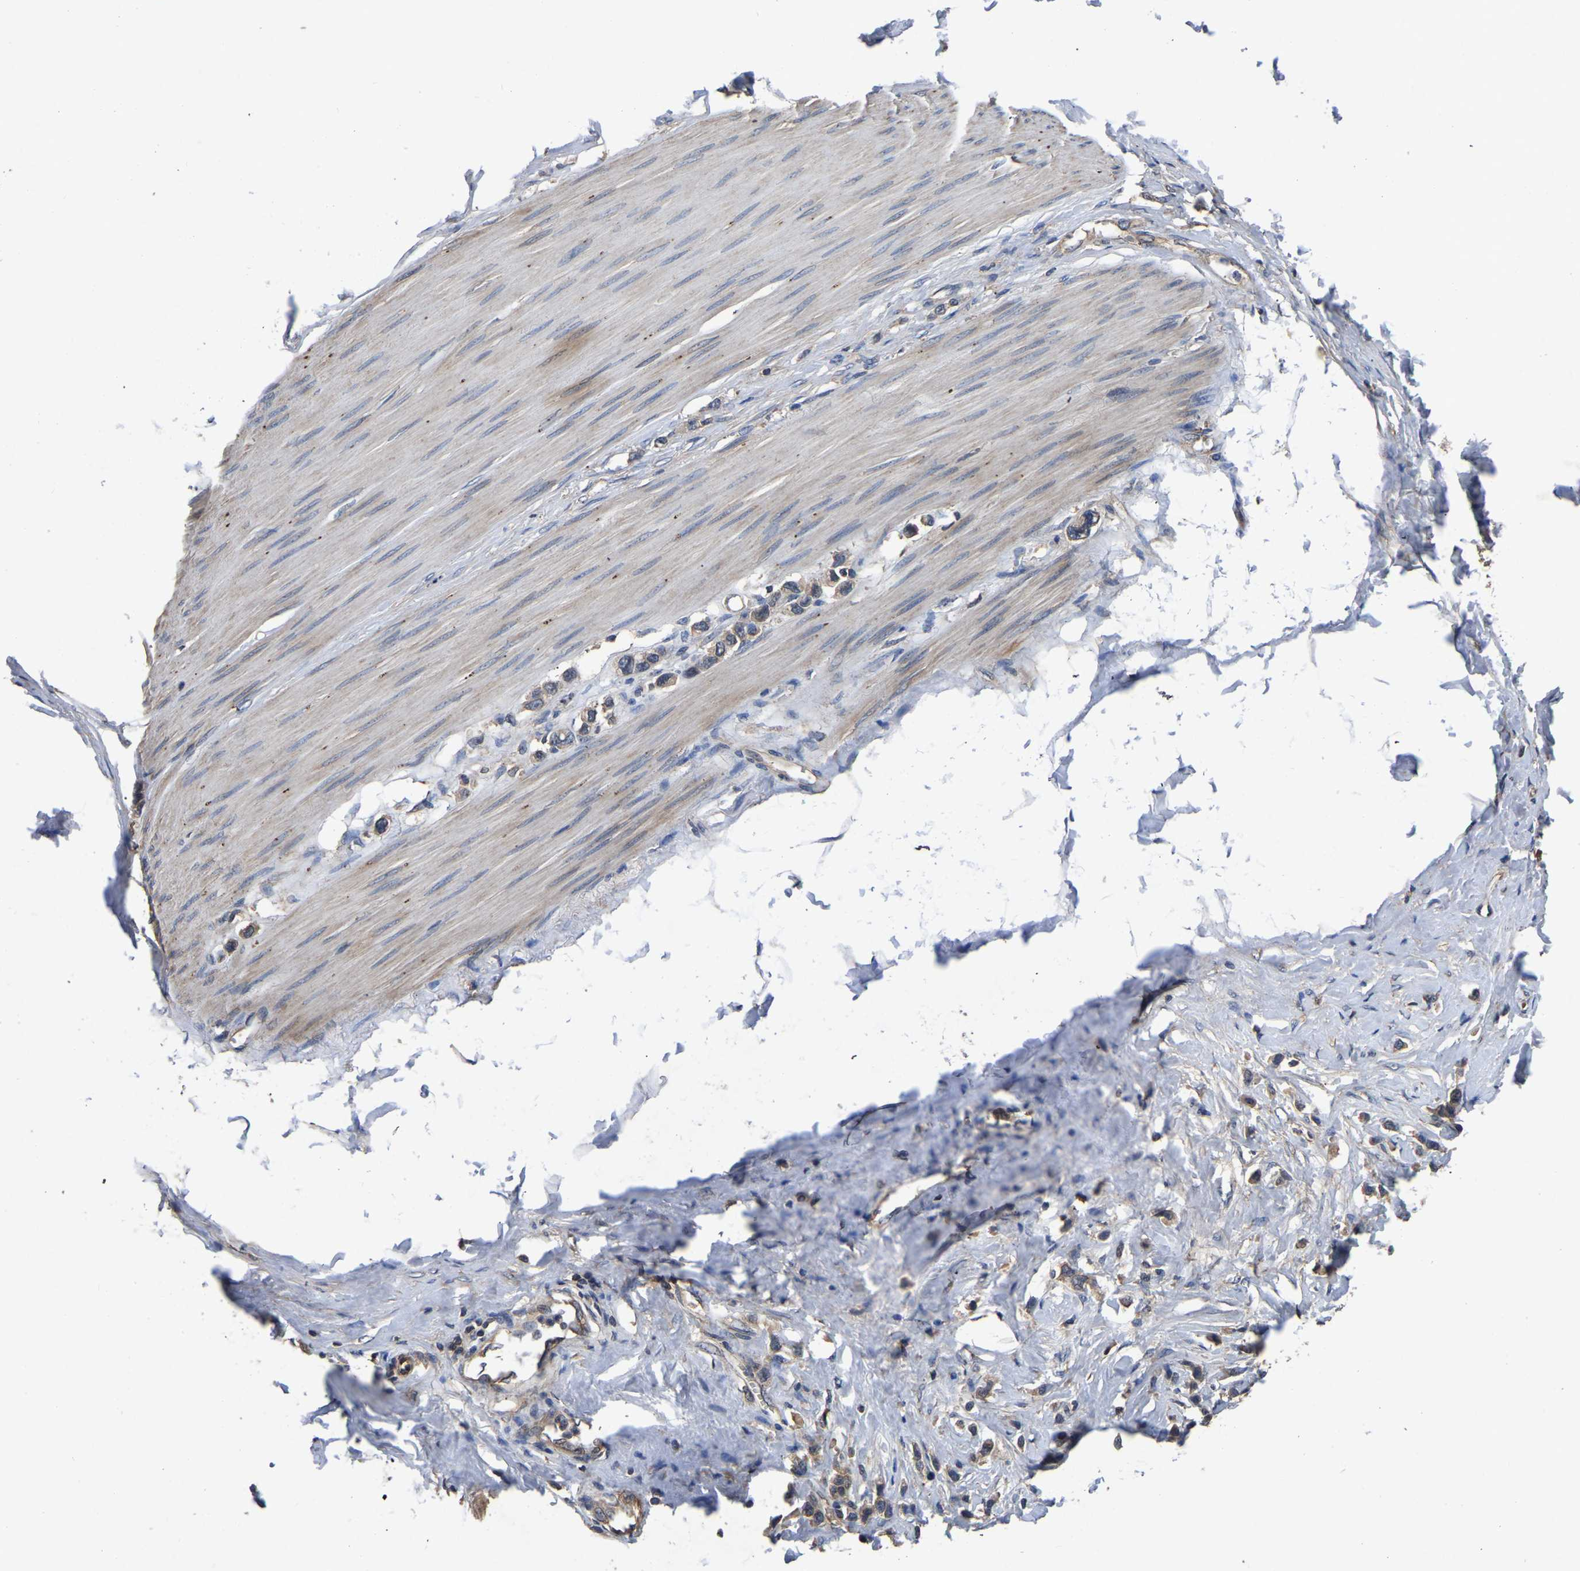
{"staining": {"intensity": "weak", "quantity": ">75%", "location": "cytoplasmic/membranous"}, "tissue": "stomach cancer", "cell_type": "Tumor cells", "image_type": "cancer", "snomed": [{"axis": "morphology", "description": "Adenocarcinoma, NOS"}, {"axis": "topography", "description": "Stomach"}], "caption": "This photomicrograph displays immunohistochemistry staining of human stomach cancer, with low weak cytoplasmic/membranous positivity in approximately >75% of tumor cells.", "gene": "CRYZL1", "patient": {"sex": "female", "age": 65}}